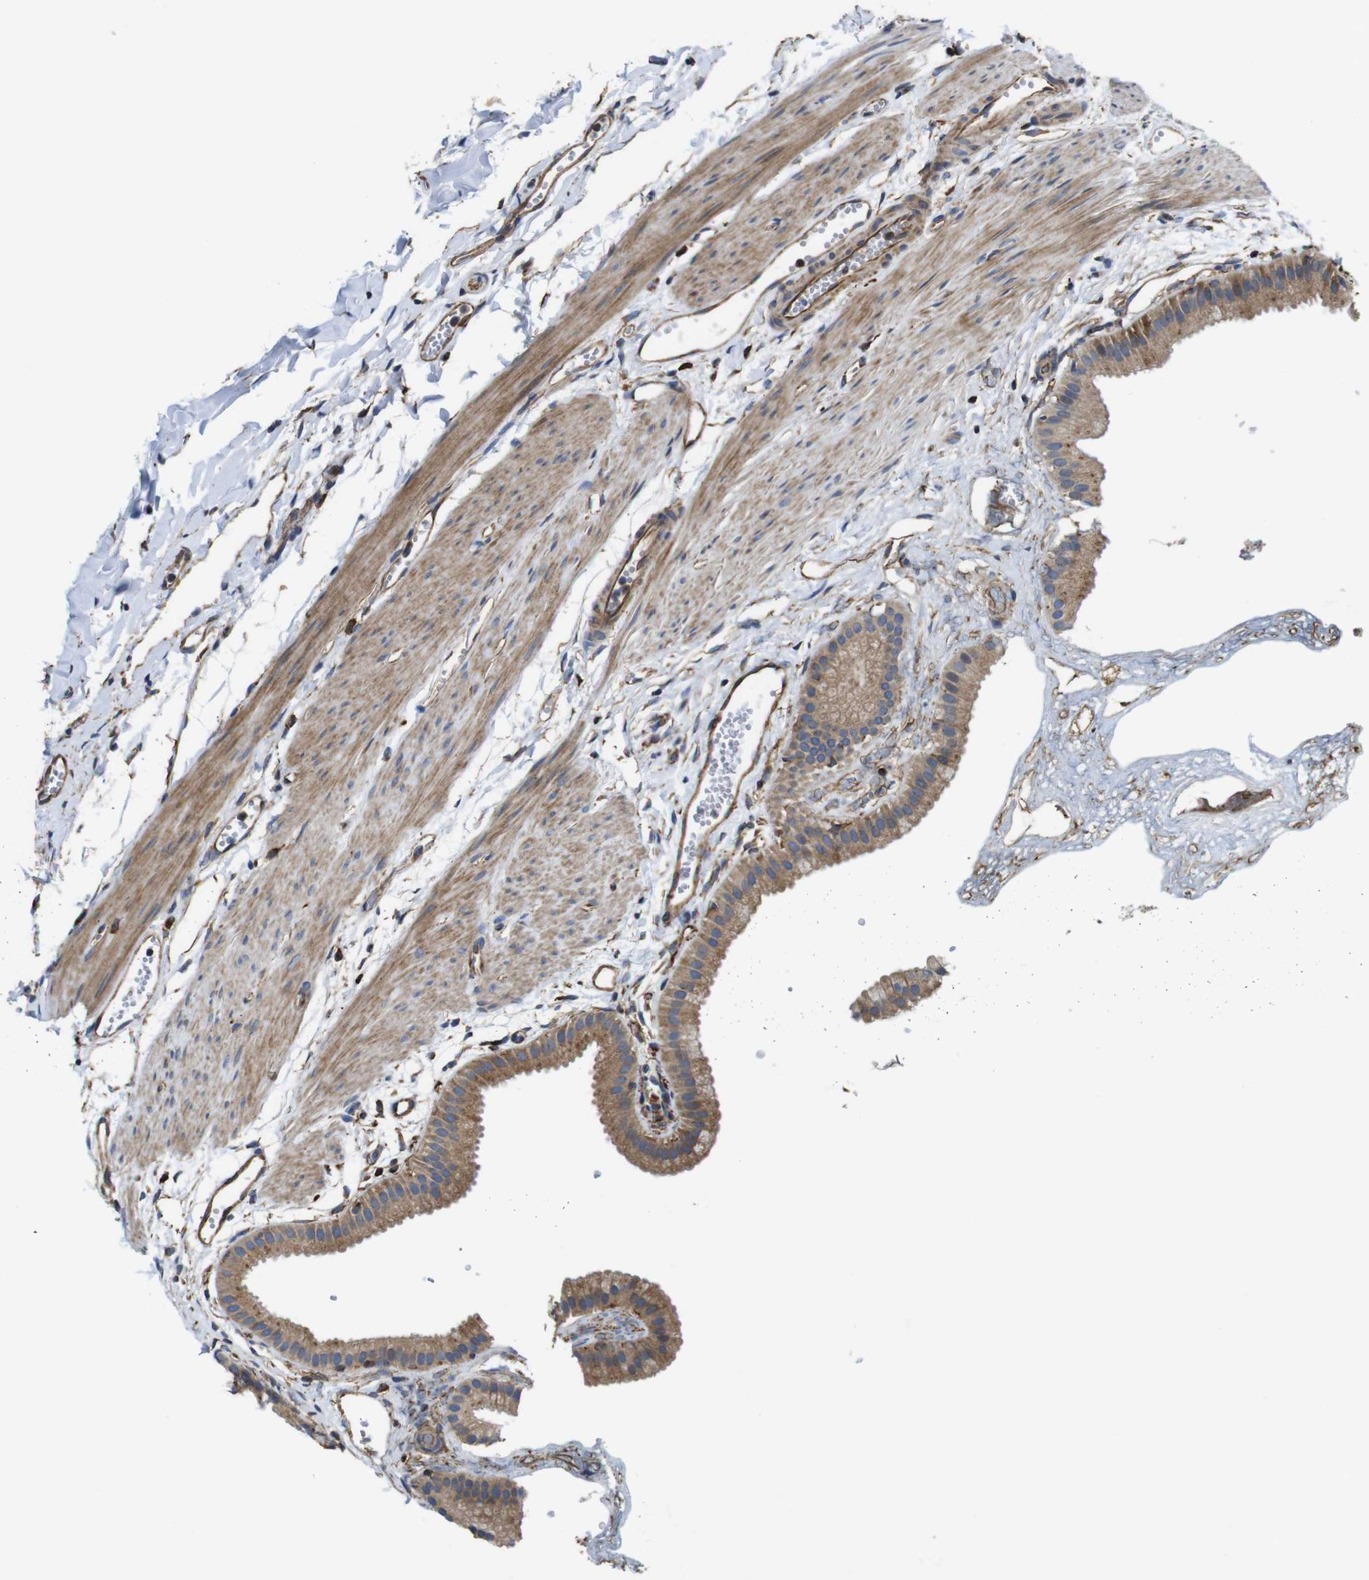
{"staining": {"intensity": "moderate", "quantity": ">75%", "location": "cytoplasmic/membranous"}, "tissue": "gallbladder", "cell_type": "Glandular cells", "image_type": "normal", "snomed": [{"axis": "morphology", "description": "Normal tissue, NOS"}, {"axis": "topography", "description": "Gallbladder"}], "caption": "Protein analysis of normal gallbladder demonstrates moderate cytoplasmic/membranous staining in about >75% of glandular cells. (IHC, brightfield microscopy, high magnification).", "gene": "POMK", "patient": {"sex": "female", "age": 64}}